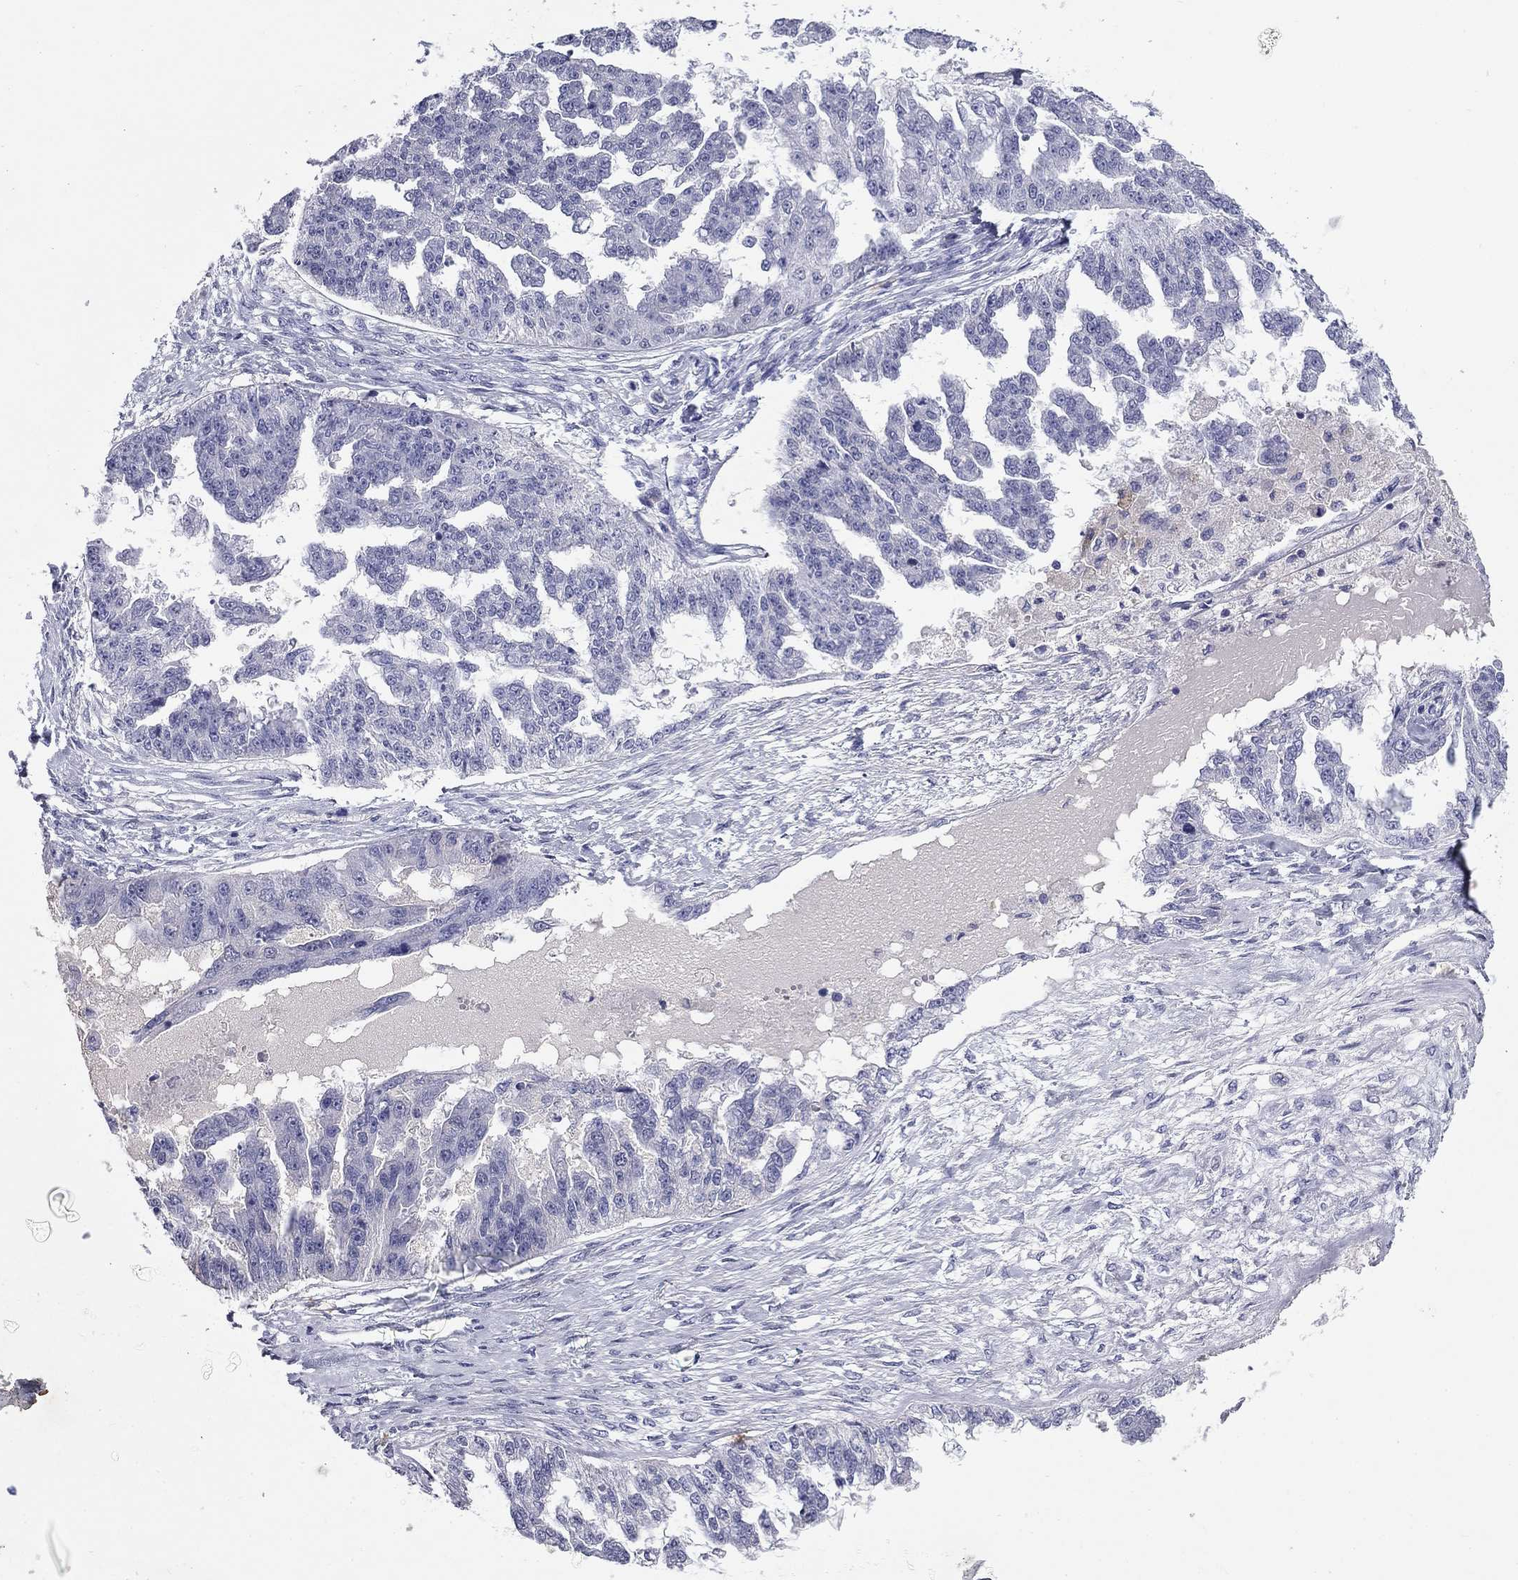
{"staining": {"intensity": "negative", "quantity": "none", "location": "none"}, "tissue": "ovarian cancer", "cell_type": "Tumor cells", "image_type": "cancer", "snomed": [{"axis": "morphology", "description": "Cystadenocarcinoma, serous, NOS"}, {"axis": "topography", "description": "Ovary"}], "caption": "Immunohistochemistry (IHC) image of serous cystadenocarcinoma (ovarian) stained for a protein (brown), which reveals no staining in tumor cells.", "gene": "CFAP119", "patient": {"sex": "female", "age": 58}}